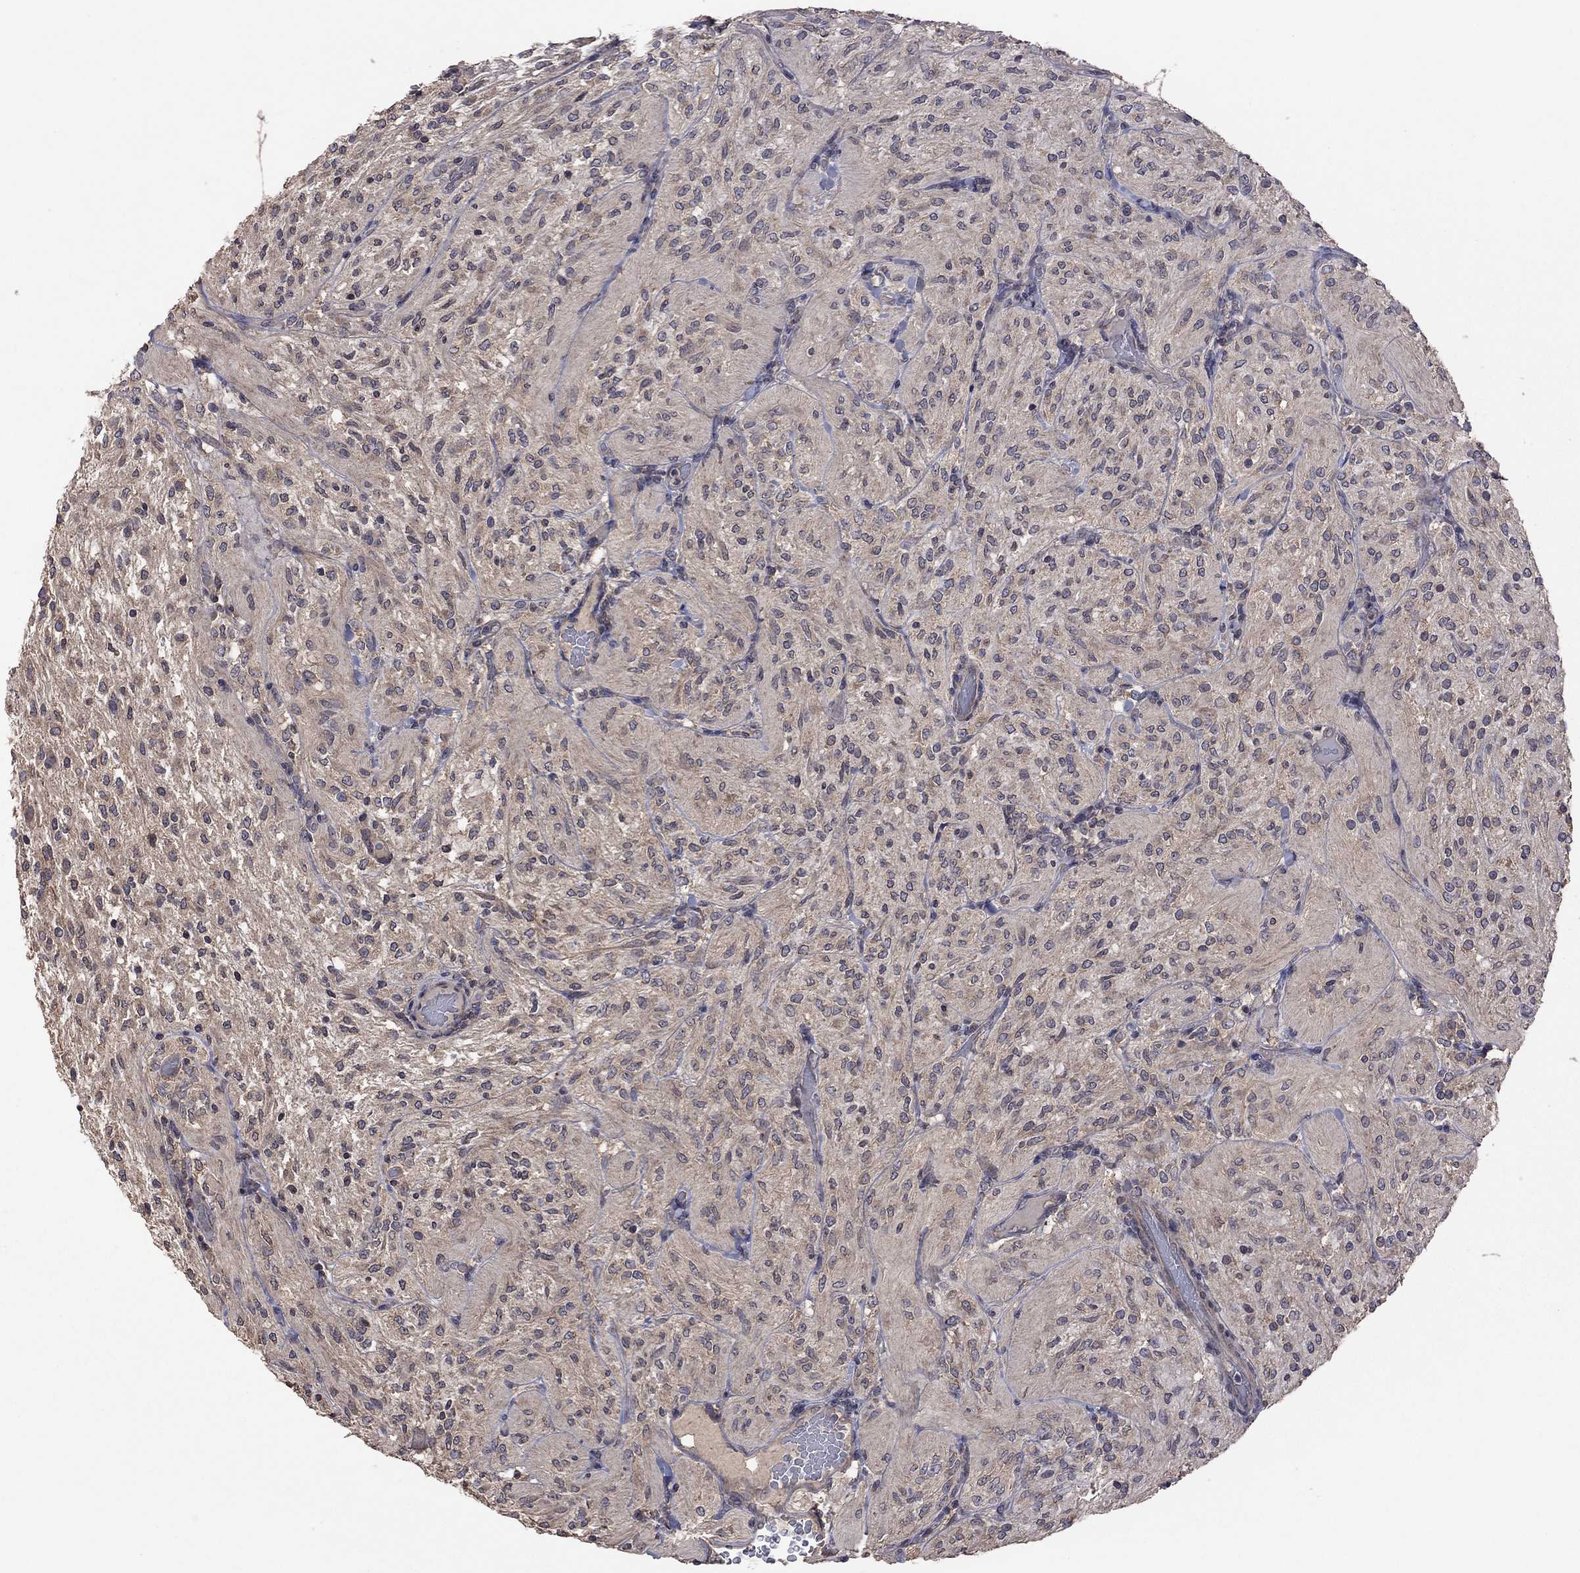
{"staining": {"intensity": "negative", "quantity": "none", "location": "none"}, "tissue": "glioma", "cell_type": "Tumor cells", "image_type": "cancer", "snomed": [{"axis": "morphology", "description": "Glioma, malignant, Low grade"}, {"axis": "topography", "description": "Brain"}], "caption": "Immunohistochemistry (IHC) histopathology image of glioma stained for a protein (brown), which demonstrates no expression in tumor cells. (DAB (3,3'-diaminobenzidine) immunohistochemistry (IHC) visualized using brightfield microscopy, high magnification).", "gene": "TSNARE1", "patient": {"sex": "male", "age": 3}}